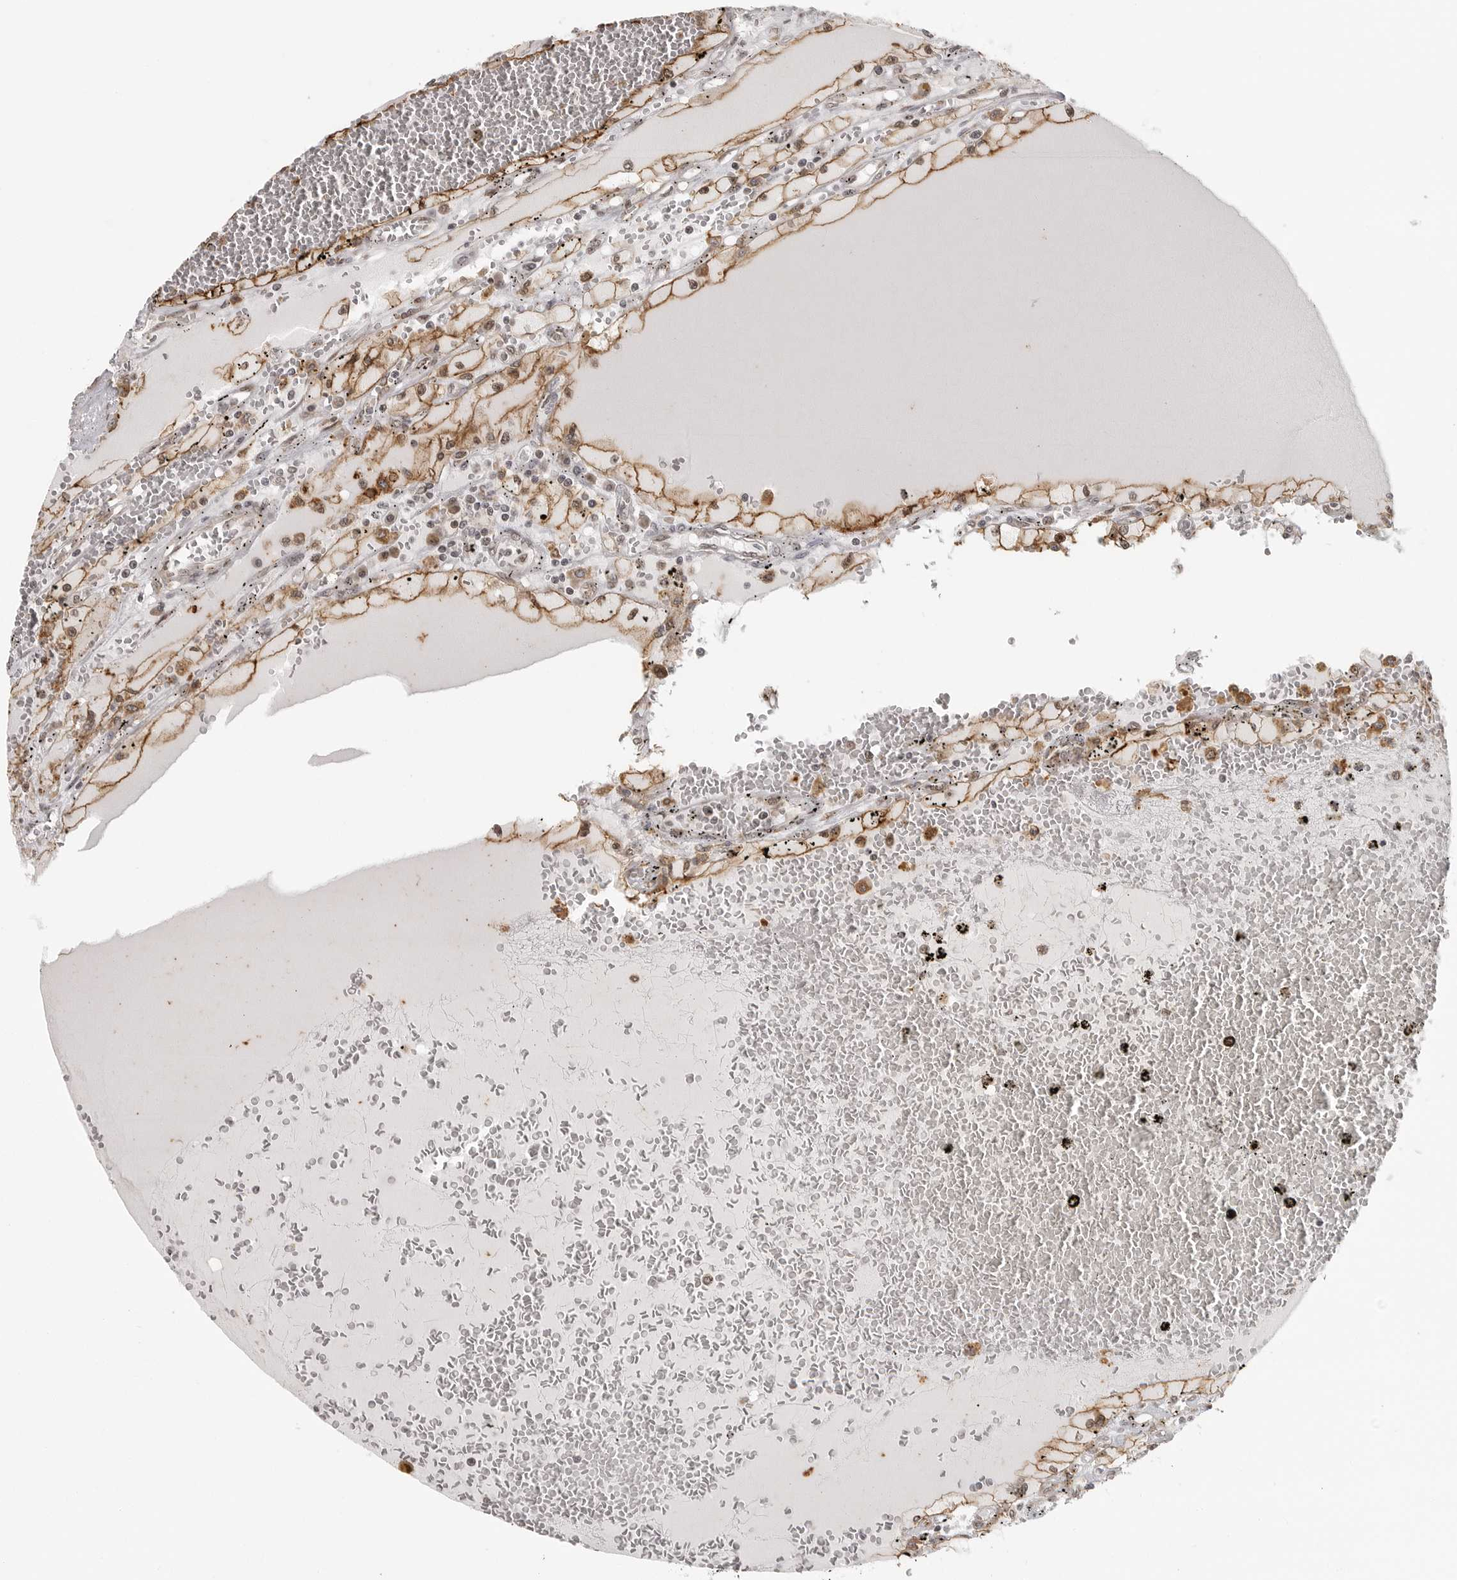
{"staining": {"intensity": "moderate", "quantity": ">75%", "location": "cytoplasmic/membranous,nuclear"}, "tissue": "renal cancer", "cell_type": "Tumor cells", "image_type": "cancer", "snomed": [{"axis": "morphology", "description": "Adenocarcinoma, NOS"}, {"axis": "topography", "description": "Kidney"}], "caption": "Renal cancer stained with a protein marker exhibits moderate staining in tumor cells.", "gene": "ISG20L2", "patient": {"sex": "male", "age": 56}}